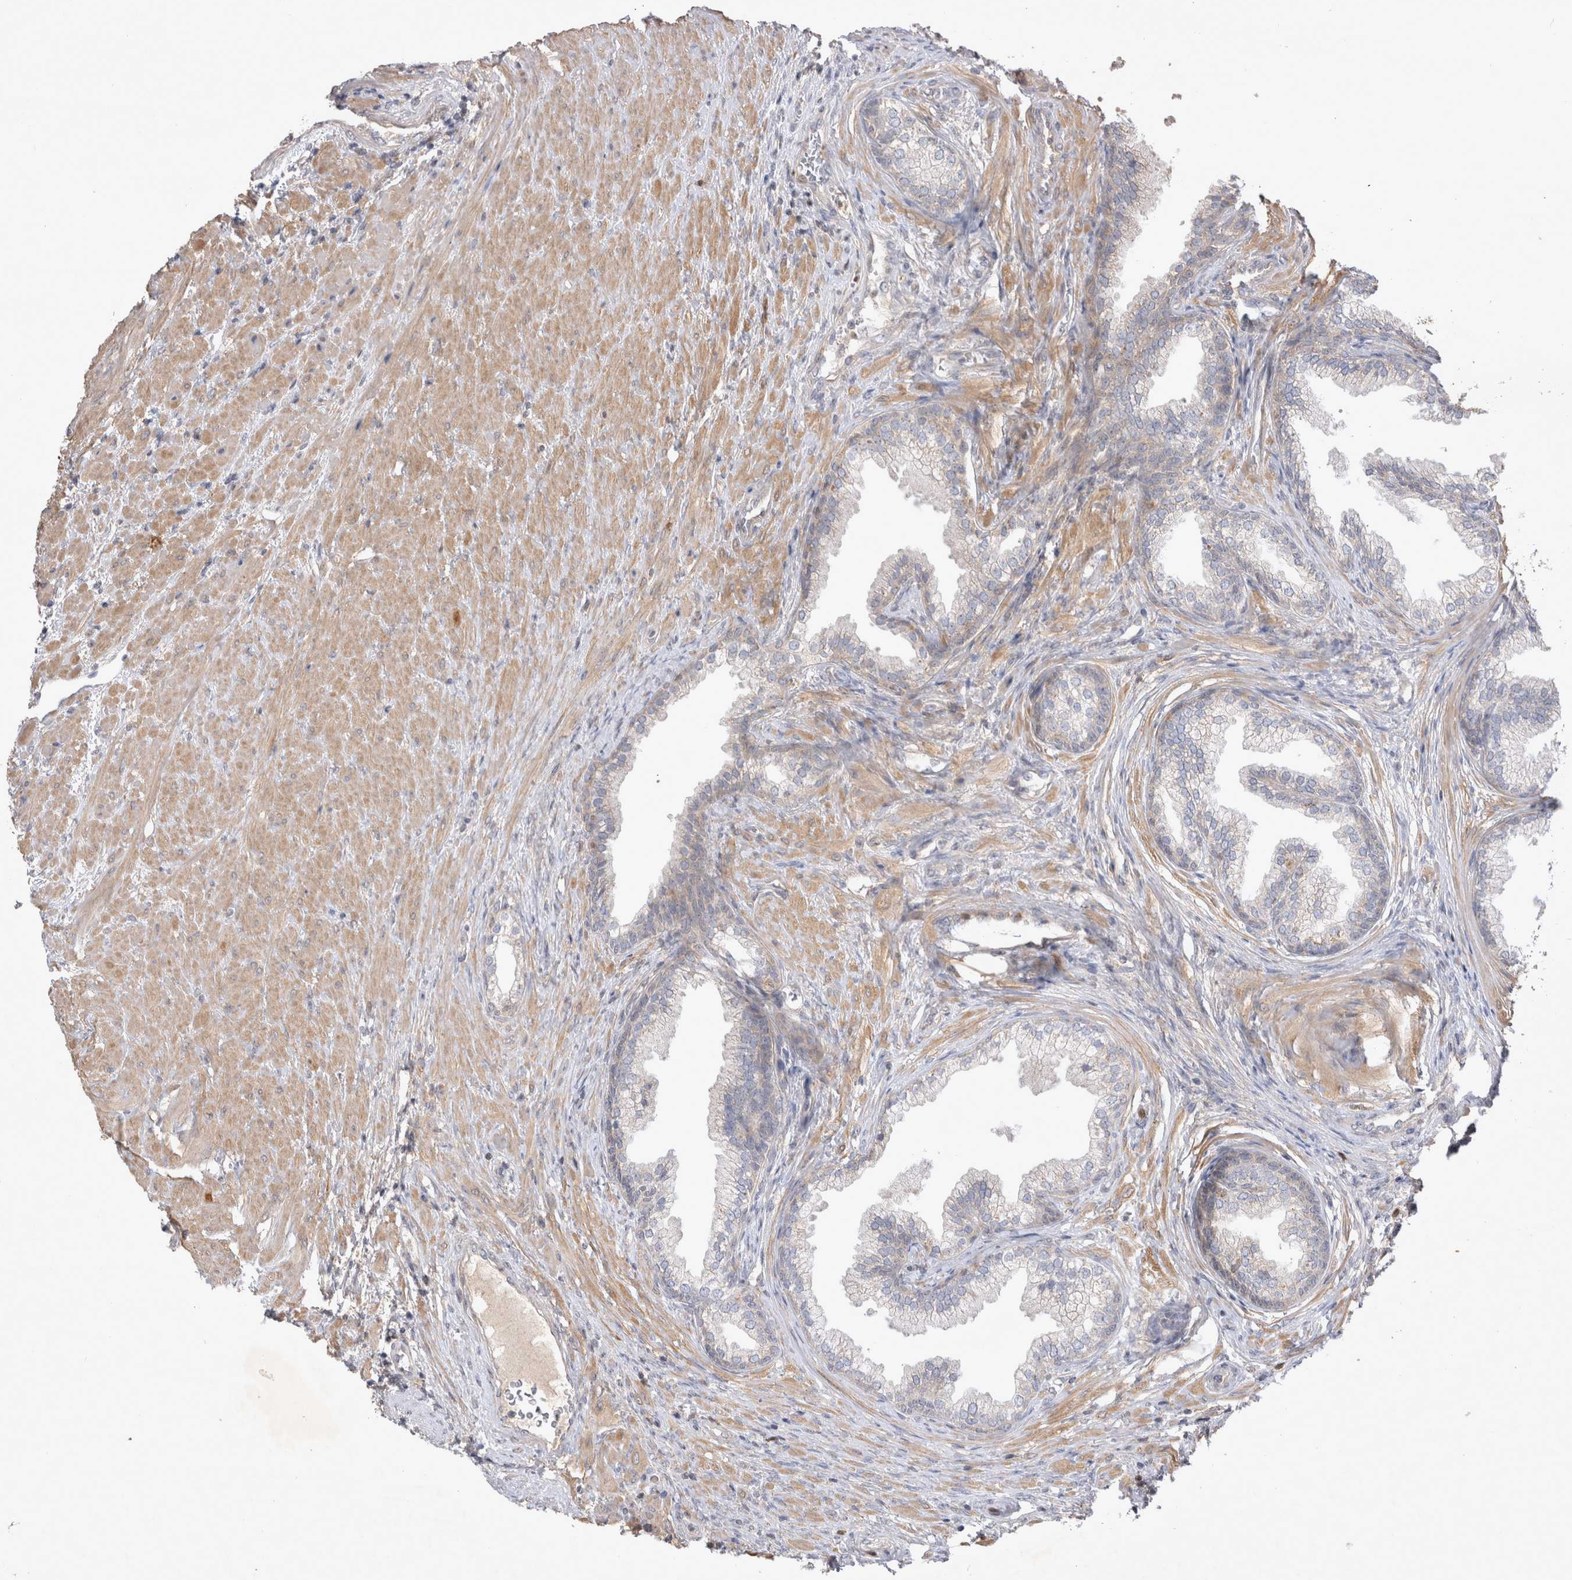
{"staining": {"intensity": "moderate", "quantity": "<25%", "location": "cytoplasmic/membranous"}, "tissue": "prostate", "cell_type": "Glandular cells", "image_type": "normal", "snomed": [{"axis": "morphology", "description": "Normal tissue, NOS"}, {"axis": "topography", "description": "Prostate"}], "caption": "Benign prostate was stained to show a protein in brown. There is low levels of moderate cytoplasmic/membranous staining in approximately <25% of glandular cells. The protein of interest is shown in brown color, while the nuclei are stained blue.", "gene": "SRD5A3", "patient": {"sex": "male", "age": 76}}